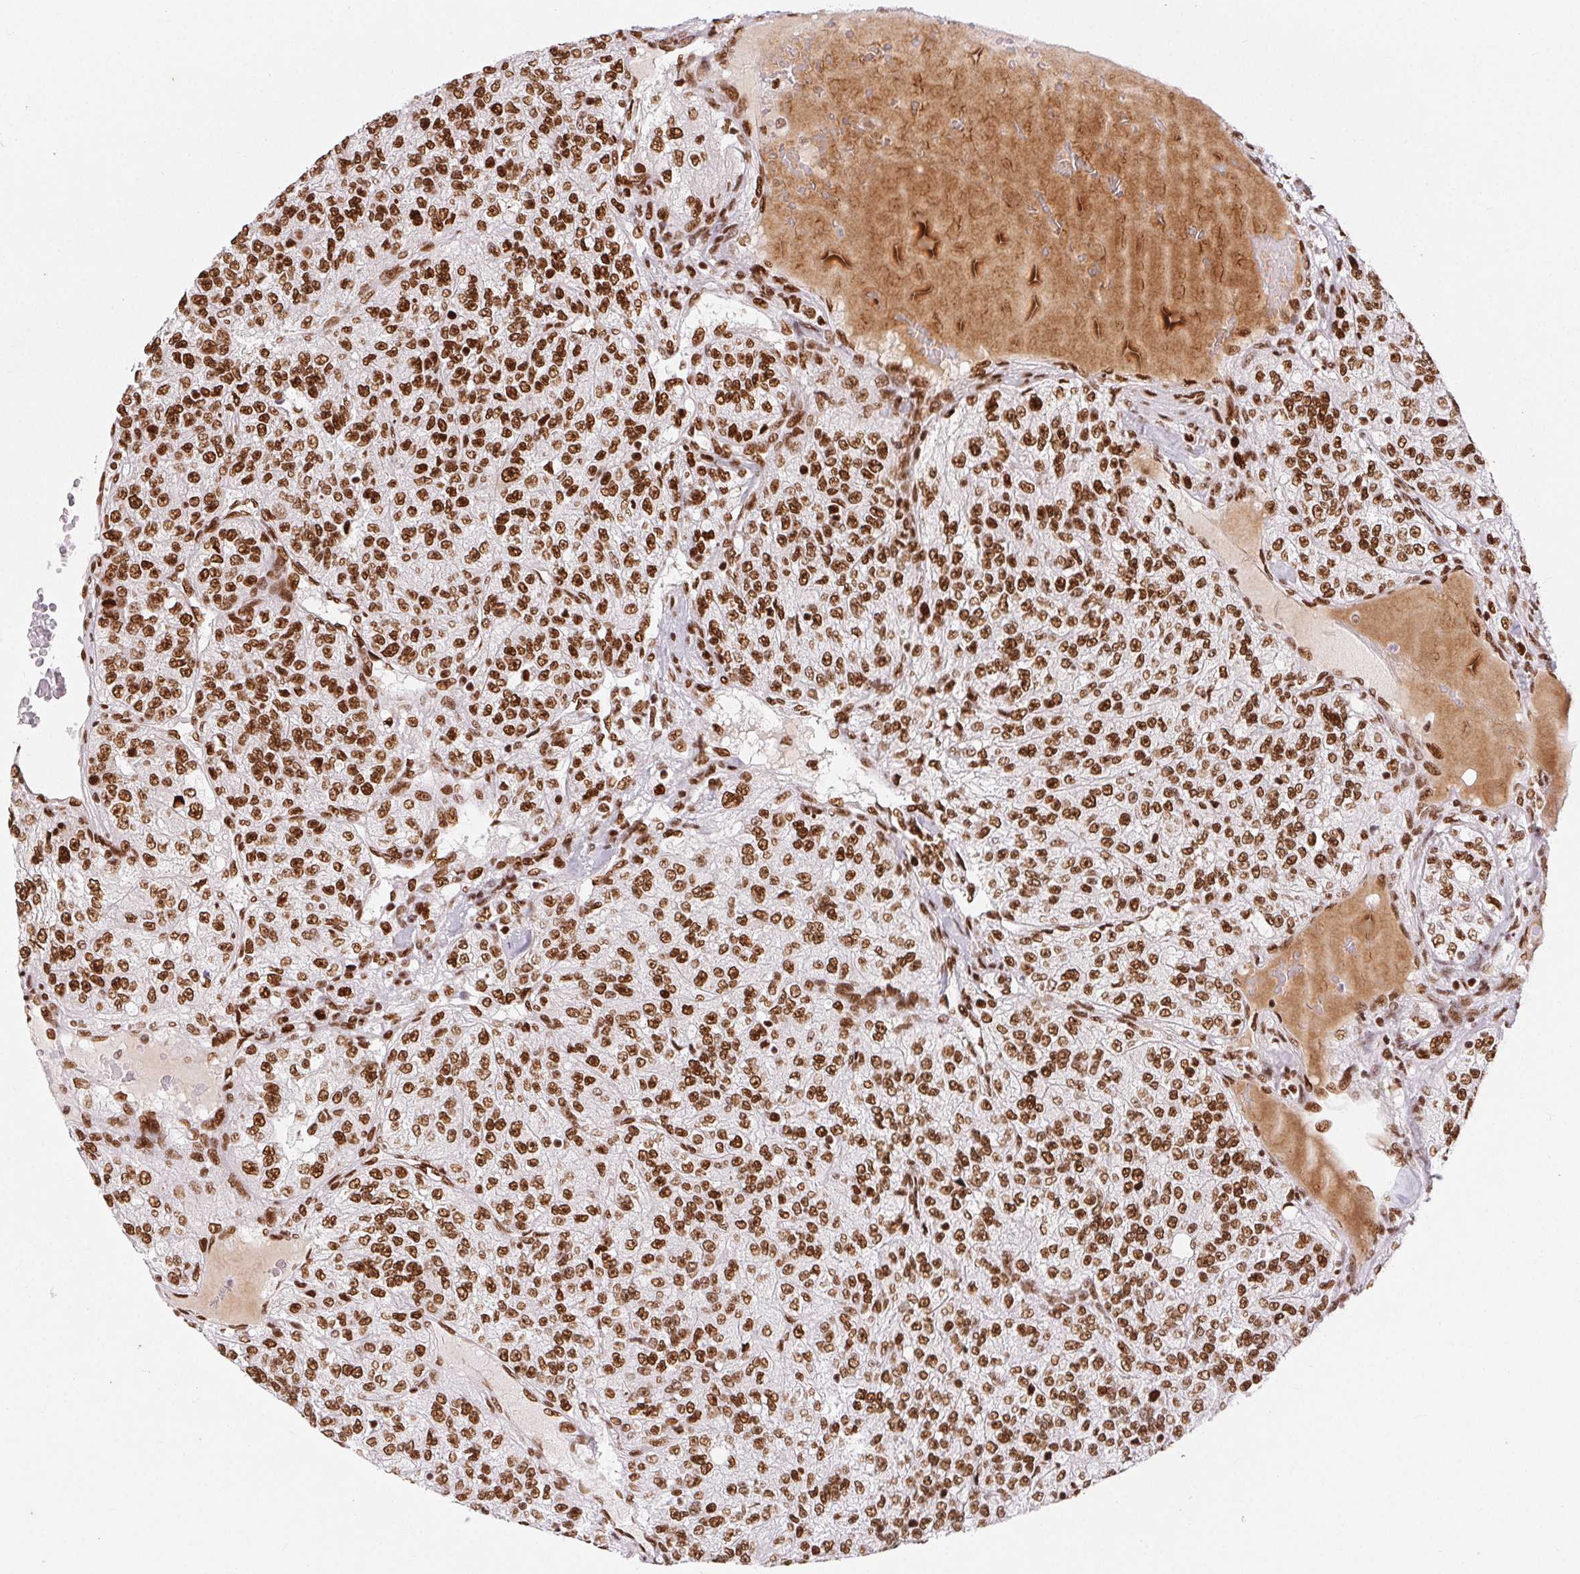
{"staining": {"intensity": "moderate", "quantity": ">75%", "location": "nuclear"}, "tissue": "renal cancer", "cell_type": "Tumor cells", "image_type": "cancer", "snomed": [{"axis": "morphology", "description": "Adenocarcinoma, NOS"}, {"axis": "topography", "description": "Kidney"}], "caption": "Approximately >75% of tumor cells in adenocarcinoma (renal) display moderate nuclear protein staining as visualized by brown immunohistochemical staining.", "gene": "ZNF80", "patient": {"sex": "female", "age": 63}}